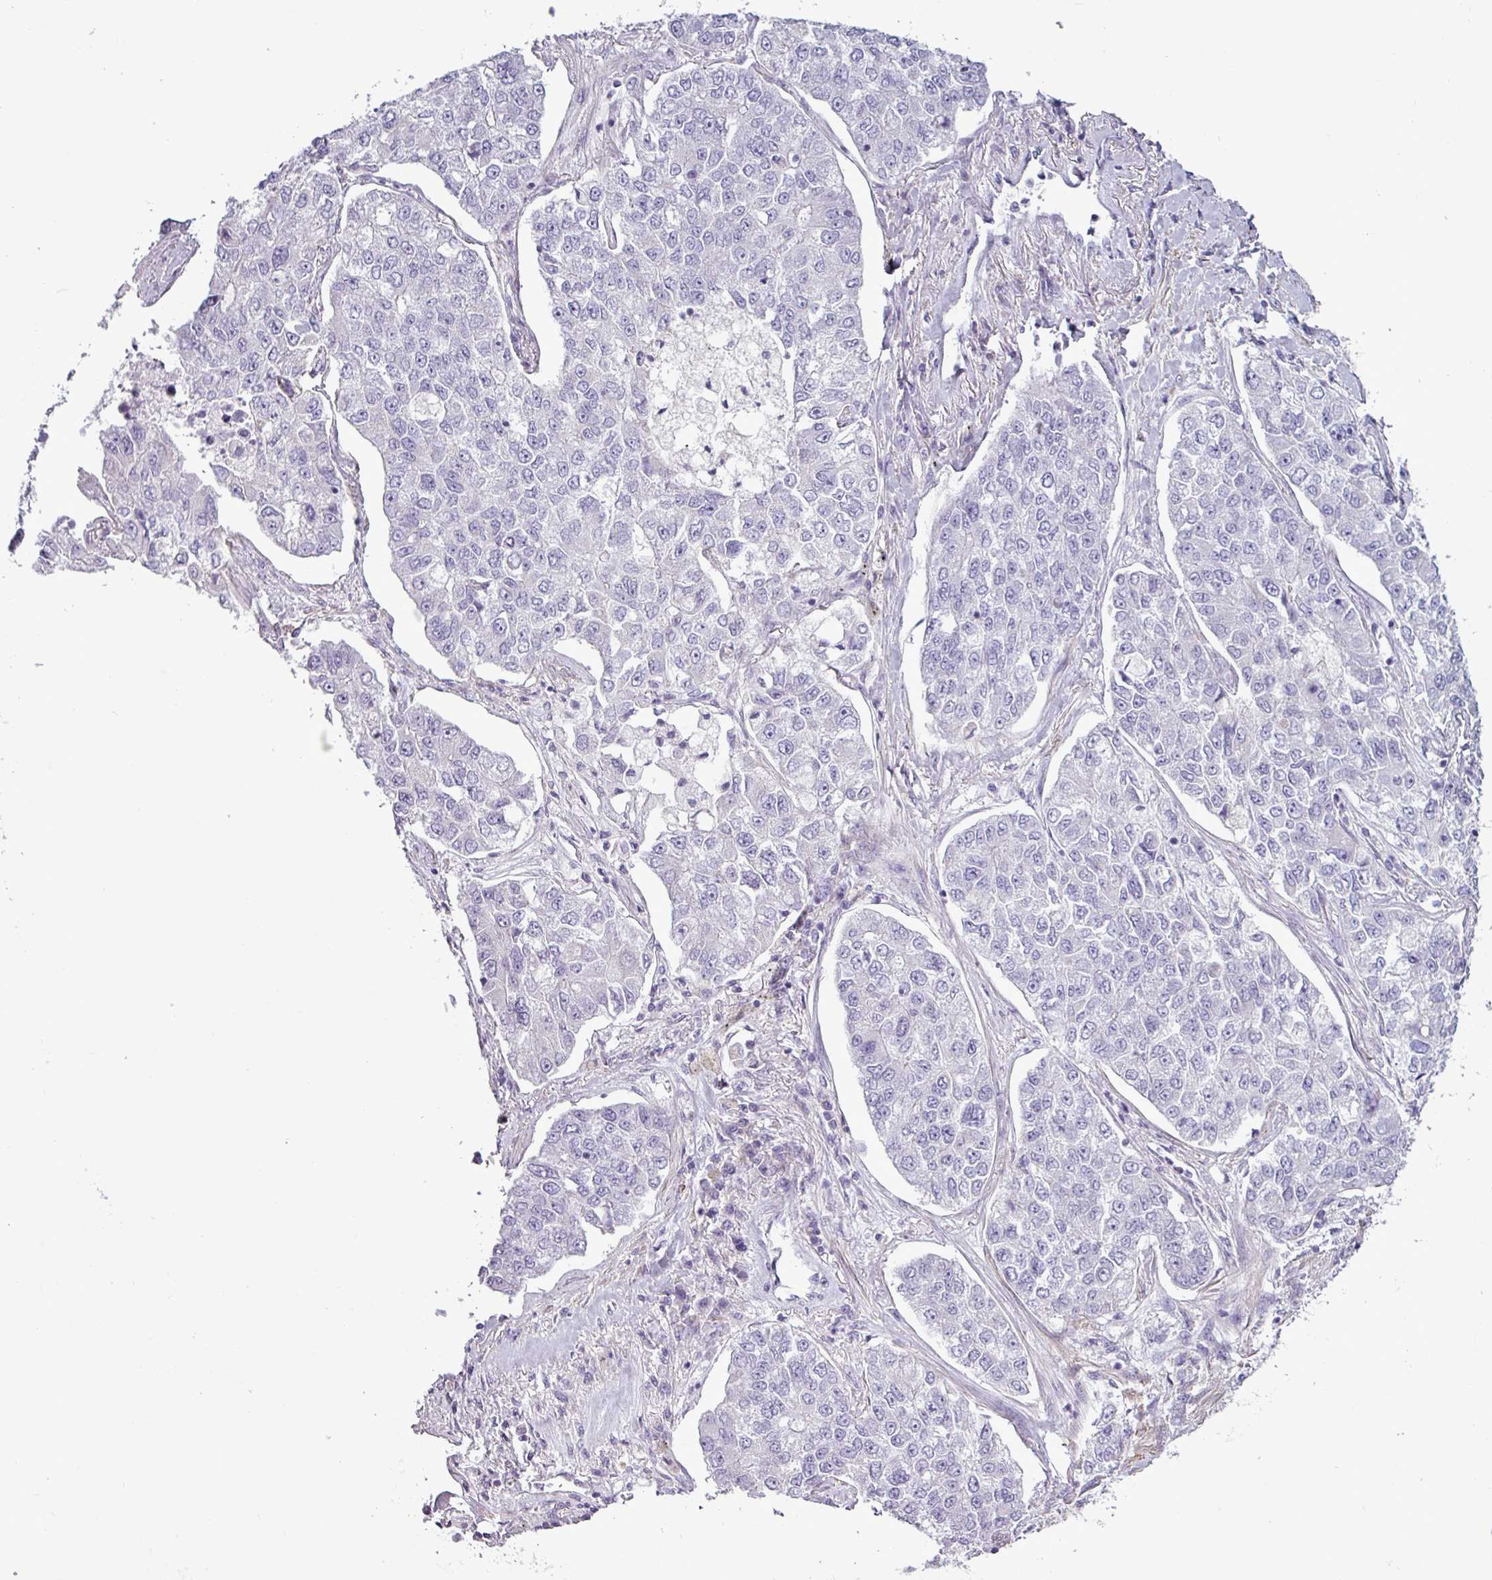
{"staining": {"intensity": "negative", "quantity": "none", "location": "none"}, "tissue": "lung cancer", "cell_type": "Tumor cells", "image_type": "cancer", "snomed": [{"axis": "morphology", "description": "Adenocarcinoma, NOS"}, {"axis": "topography", "description": "Lung"}], "caption": "Immunohistochemistry (IHC) micrograph of neoplastic tissue: lung cancer (adenocarcinoma) stained with DAB (3,3'-diaminobenzidine) reveals no significant protein staining in tumor cells.", "gene": "BTN2A2", "patient": {"sex": "male", "age": 49}}